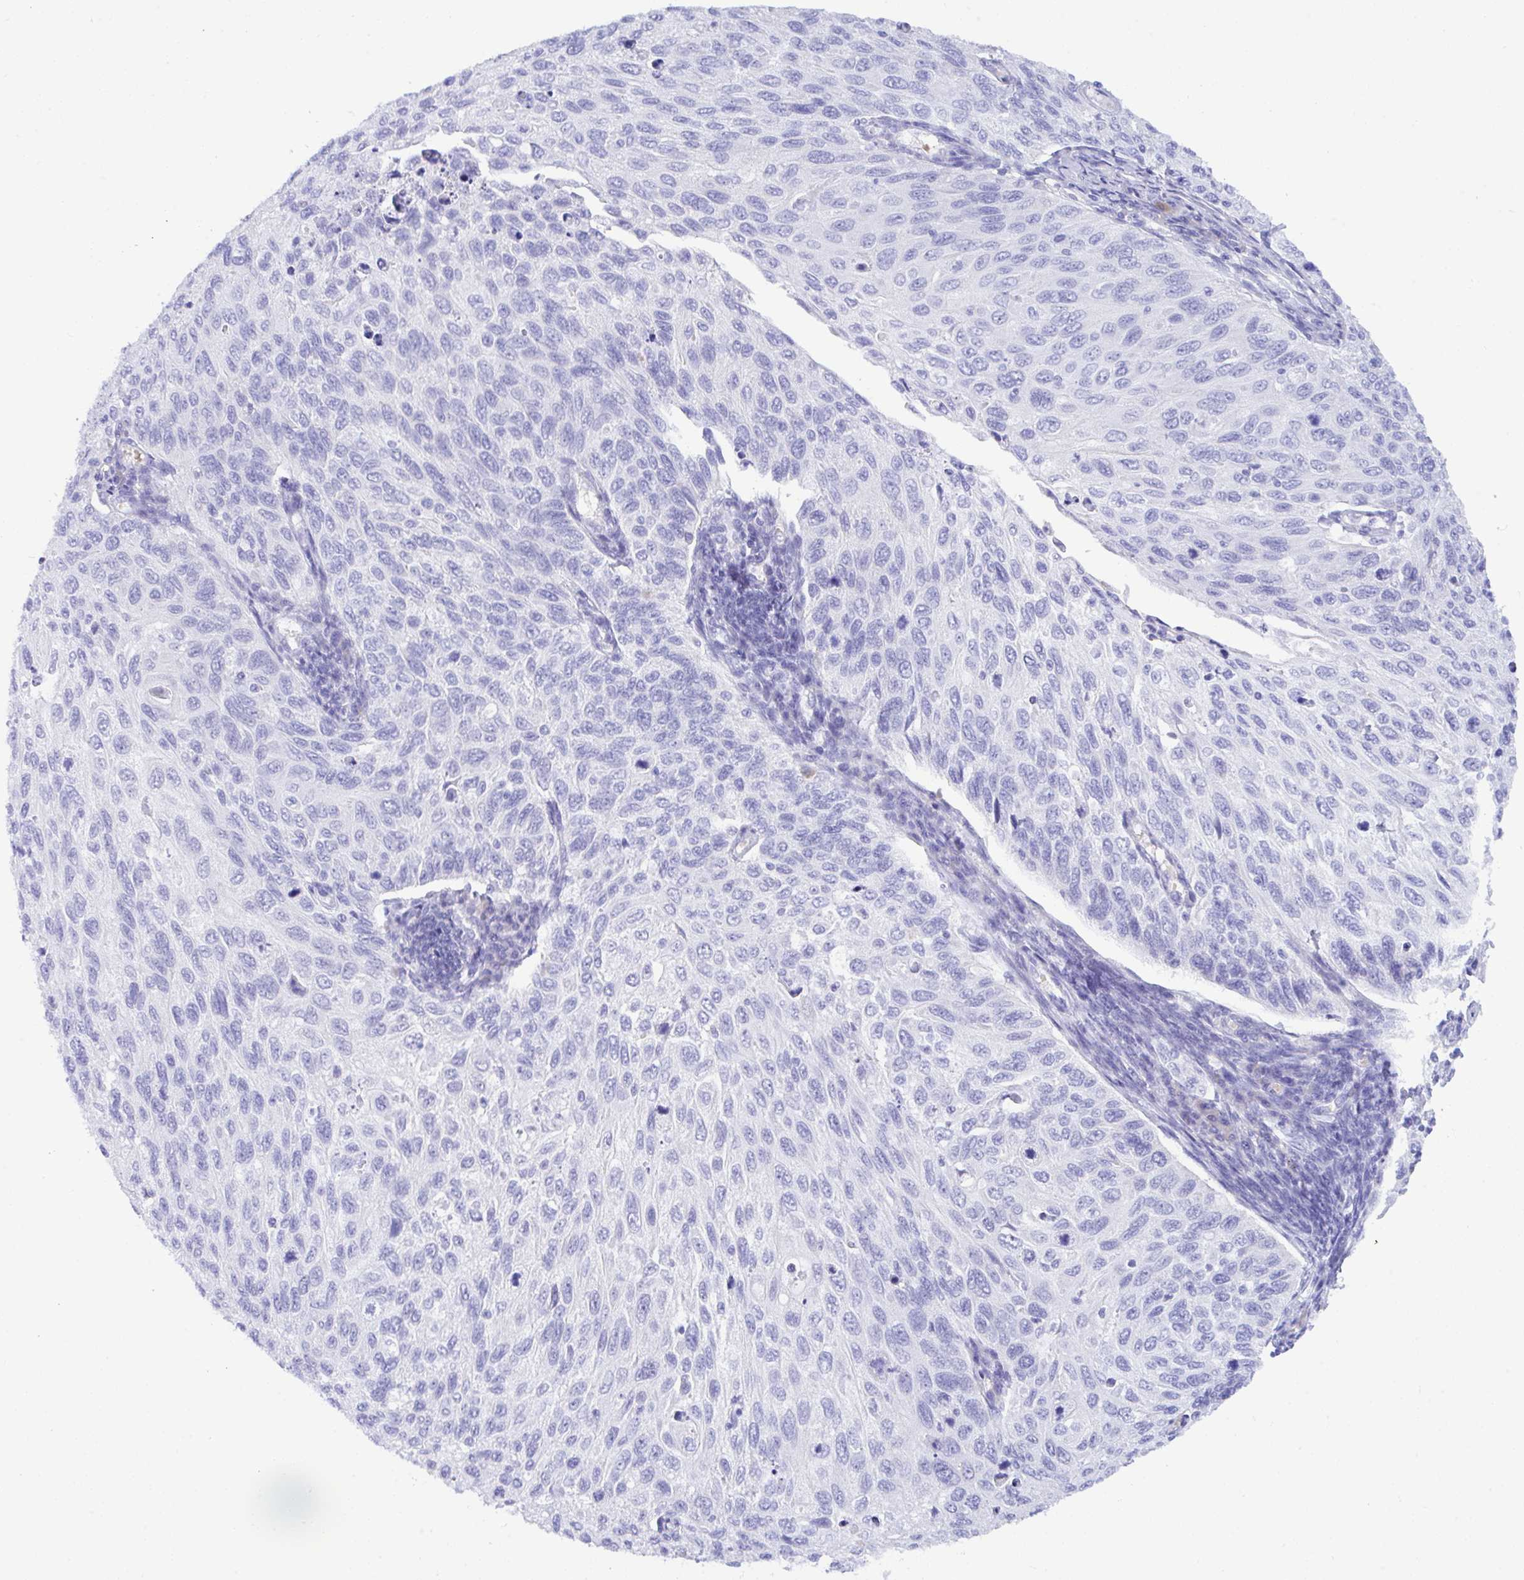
{"staining": {"intensity": "negative", "quantity": "none", "location": "none"}, "tissue": "cervical cancer", "cell_type": "Tumor cells", "image_type": "cancer", "snomed": [{"axis": "morphology", "description": "Squamous cell carcinoma, NOS"}, {"axis": "topography", "description": "Cervix"}], "caption": "Human cervical squamous cell carcinoma stained for a protein using immunohistochemistry (IHC) shows no expression in tumor cells.", "gene": "SEL1L2", "patient": {"sex": "female", "age": 70}}